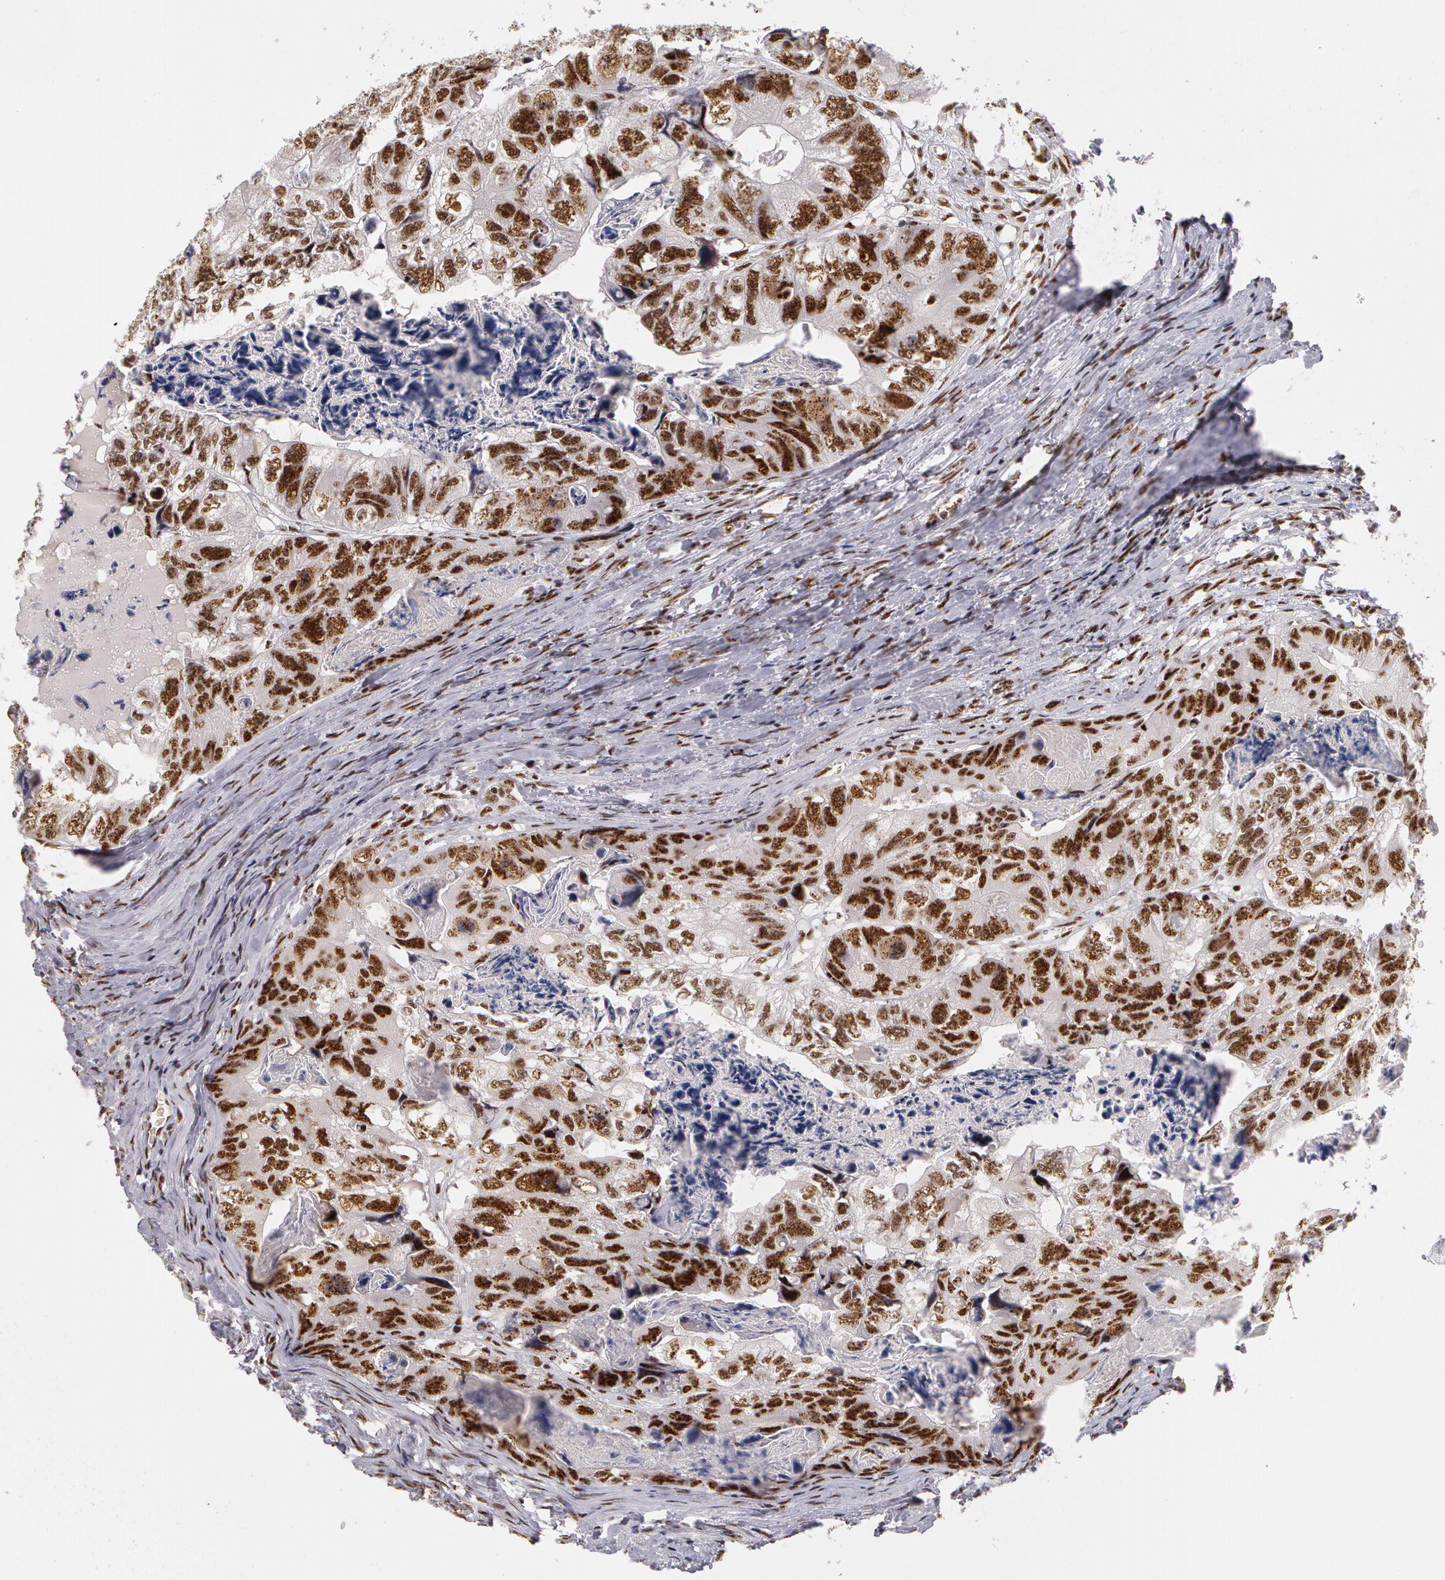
{"staining": {"intensity": "strong", "quantity": ">75%", "location": "nuclear"}, "tissue": "colorectal cancer", "cell_type": "Tumor cells", "image_type": "cancer", "snomed": [{"axis": "morphology", "description": "Adenocarcinoma, NOS"}, {"axis": "topography", "description": "Rectum"}], "caption": "Colorectal cancer (adenocarcinoma) stained with DAB (3,3'-diaminobenzidine) immunohistochemistry (IHC) shows high levels of strong nuclear staining in about >75% of tumor cells. (IHC, brightfield microscopy, high magnification).", "gene": "PNN", "patient": {"sex": "female", "age": 82}}